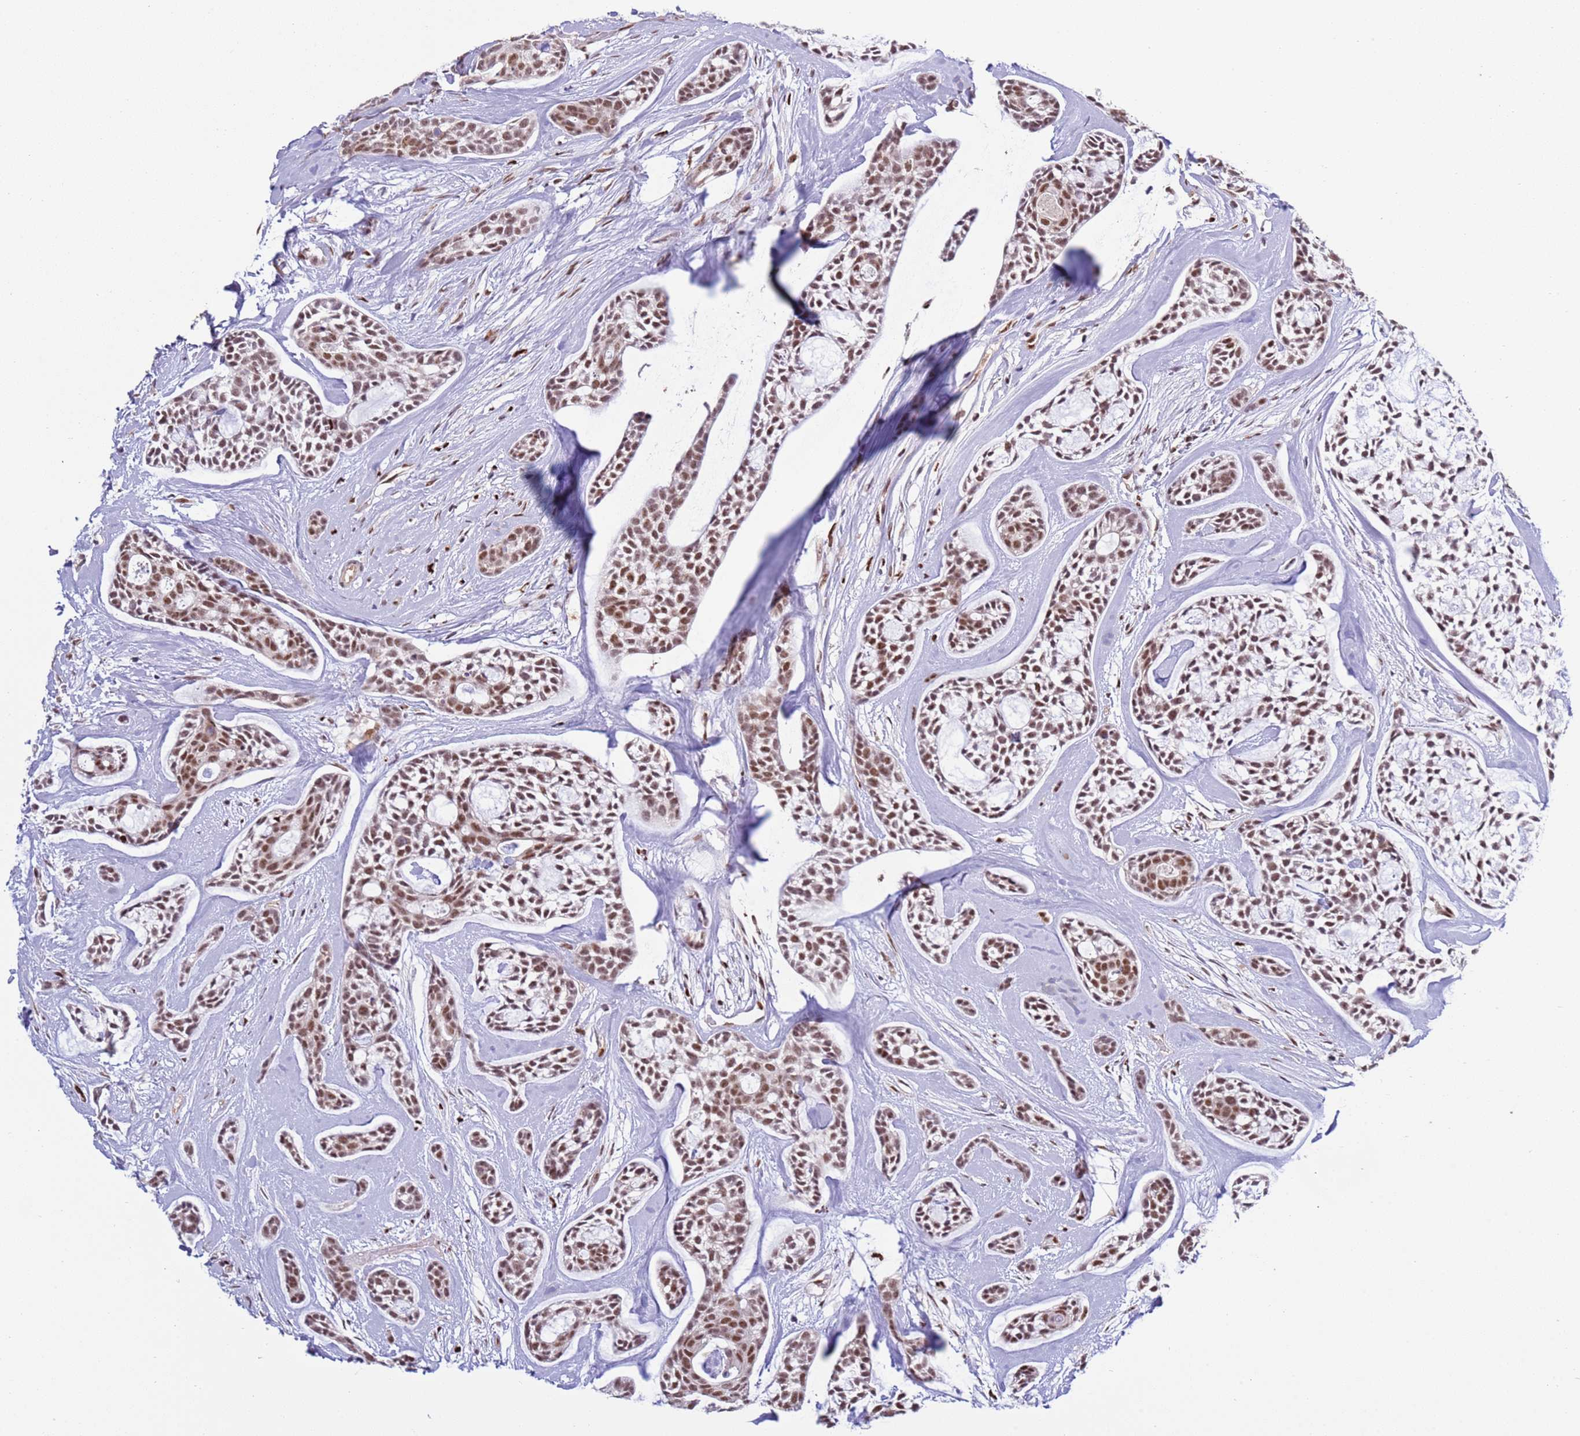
{"staining": {"intensity": "moderate", "quantity": ">75%", "location": "nuclear"}, "tissue": "head and neck cancer", "cell_type": "Tumor cells", "image_type": "cancer", "snomed": [{"axis": "morphology", "description": "Adenocarcinoma, NOS"}, {"axis": "topography", "description": "Subcutis"}, {"axis": "topography", "description": "Head-Neck"}], "caption": "DAB (3,3'-diaminobenzidine) immunohistochemical staining of human head and neck cancer (adenocarcinoma) reveals moderate nuclear protein staining in approximately >75% of tumor cells.", "gene": "PRPF6", "patient": {"sex": "female", "age": 73}}